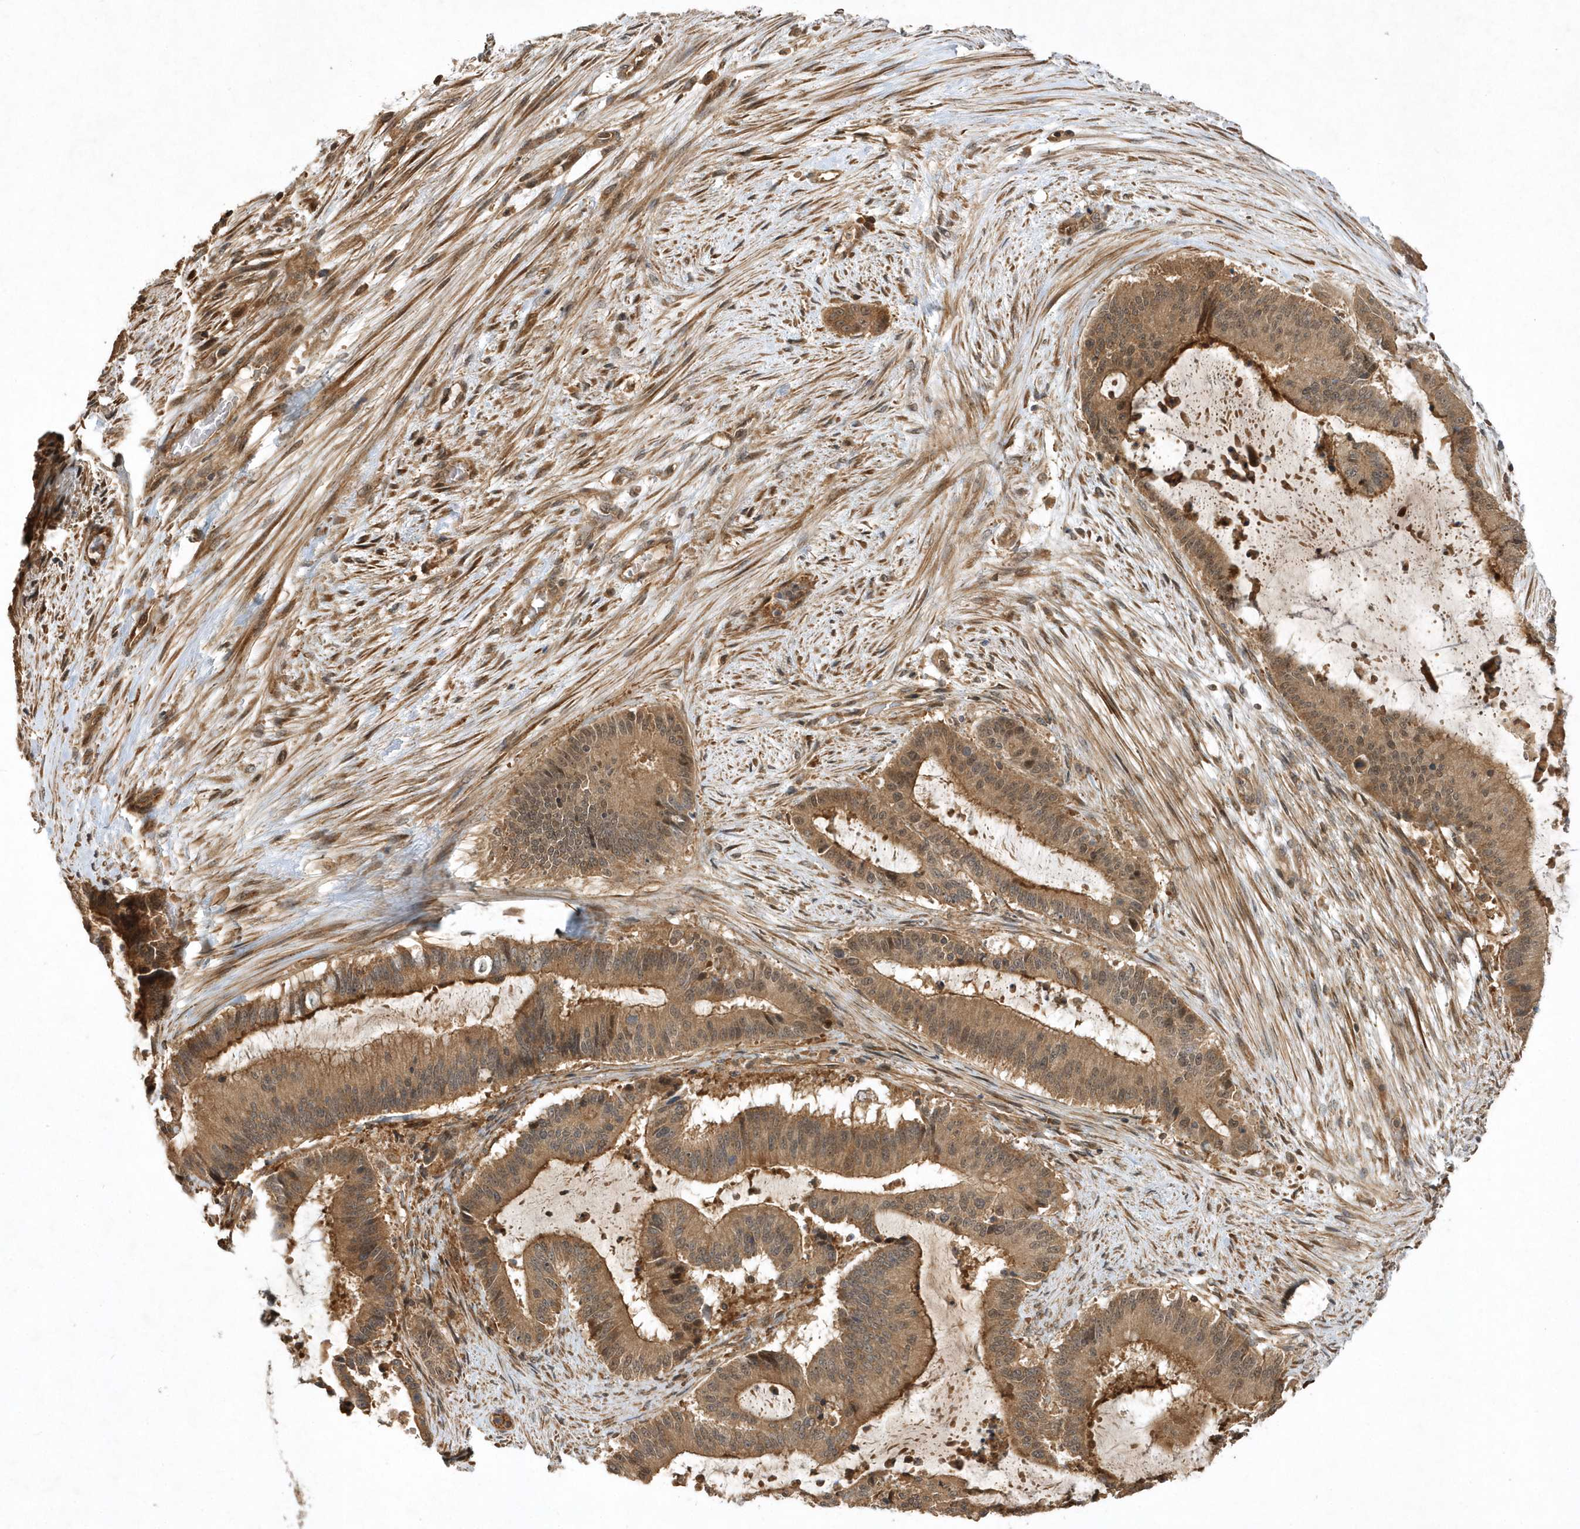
{"staining": {"intensity": "moderate", "quantity": ">75%", "location": "cytoplasmic/membranous,nuclear"}, "tissue": "liver cancer", "cell_type": "Tumor cells", "image_type": "cancer", "snomed": [{"axis": "morphology", "description": "Normal tissue, NOS"}, {"axis": "morphology", "description": "Cholangiocarcinoma"}, {"axis": "topography", "description": "Liver"}, {"axis": "topography", "description": "Peripheral nerve tissue"}], "caption": "The histopathology image shows a brown stain indicating the presence of a protein in the cytoplasmic/membranous and nuclear of tumor cells in cholangiocarcinoma (liver).", "gene": "GFM2", "patient": {"sex": "female", "age": 73}}